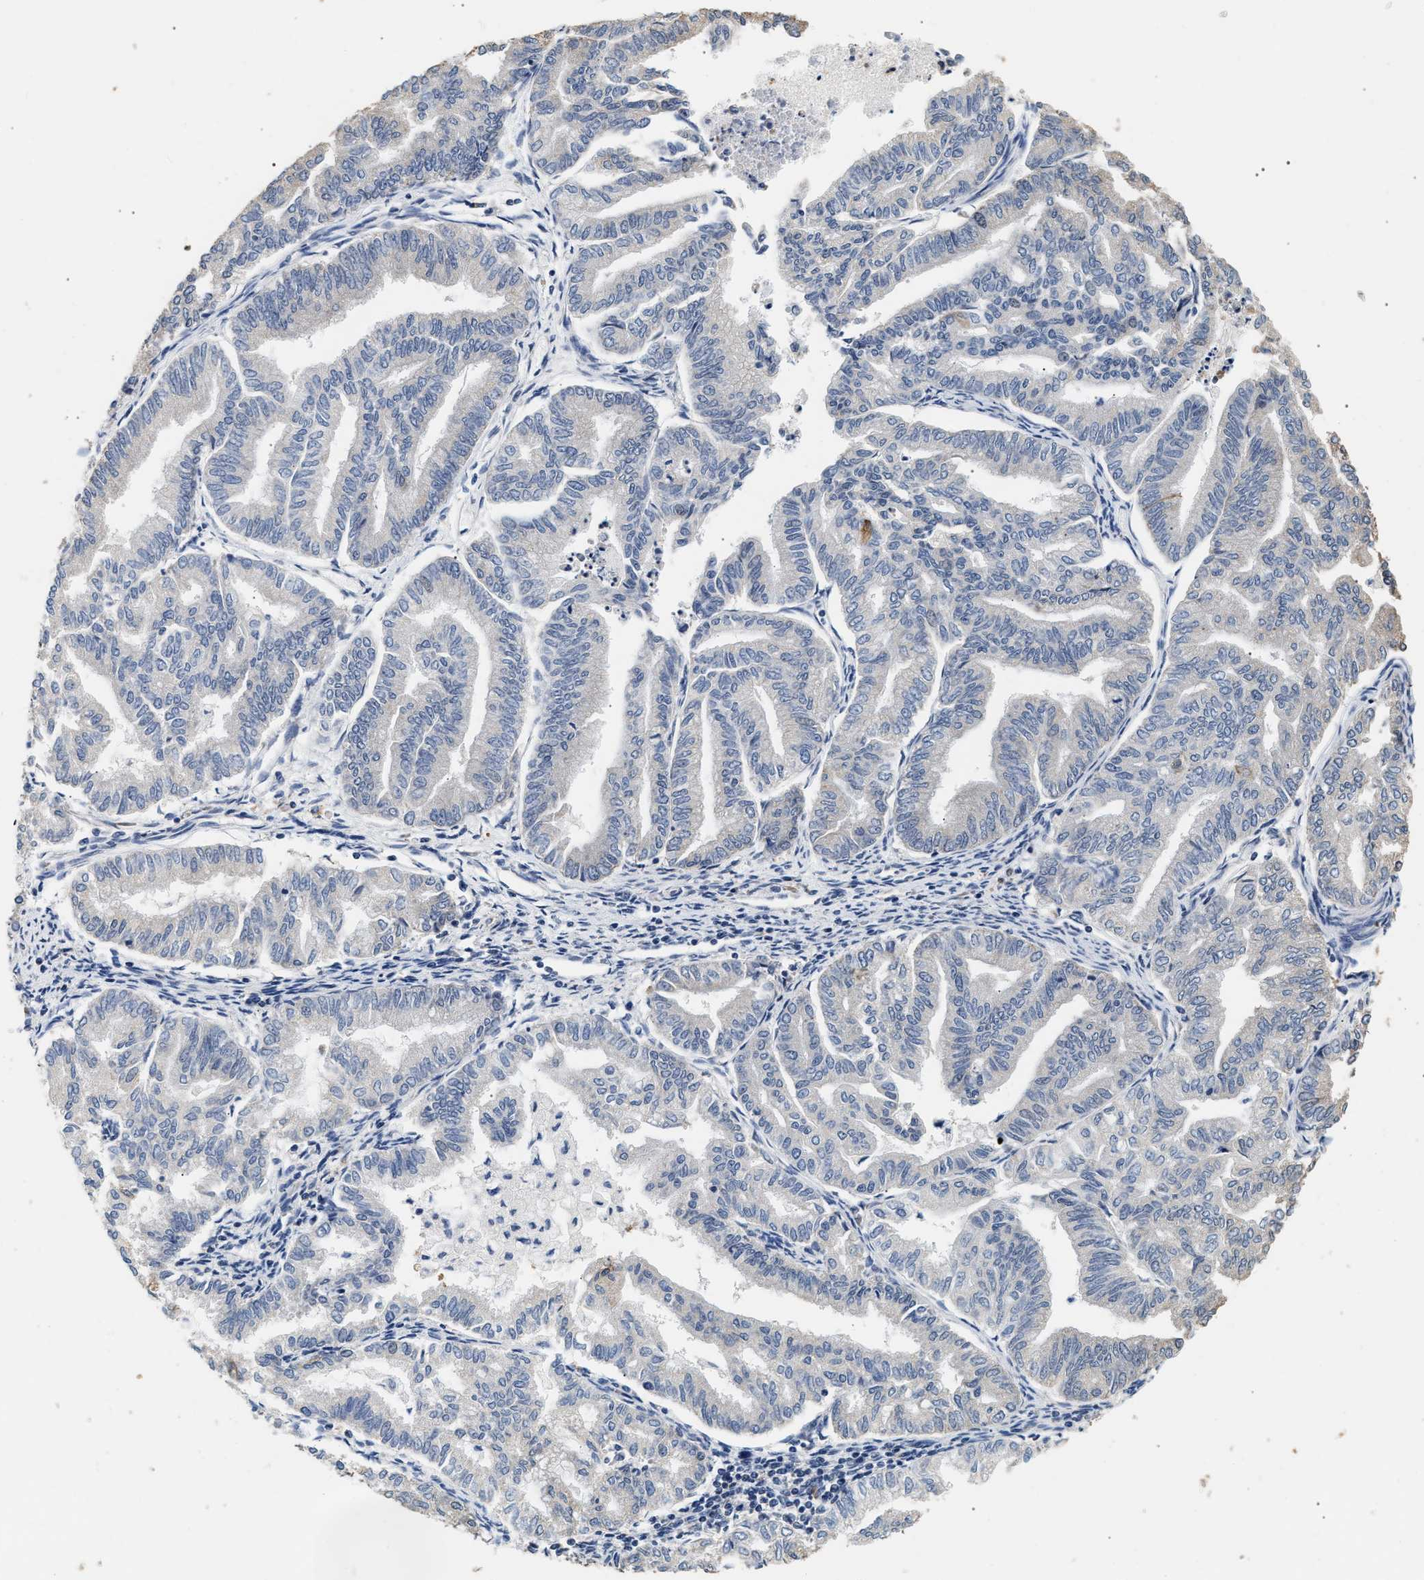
{"staining": {"intensity": "negative", "quantity": "none", "location": "none"}, "tissue": "endometrial cancer", "cell_type": "Tumor cells", "image_type": "cancer", "snomed": [{"axis": "morphology", "description": "Adenocarcinoma, NOS"}, {"axis": "topography", "description": "Endometrium"}], "caption": "Immunohistochemistry (IHC) of human endometrial cancer exhibits no positivity in tumor cells.", "gene": "THOC1", "patient": {"sex": "female", "age": 79}}